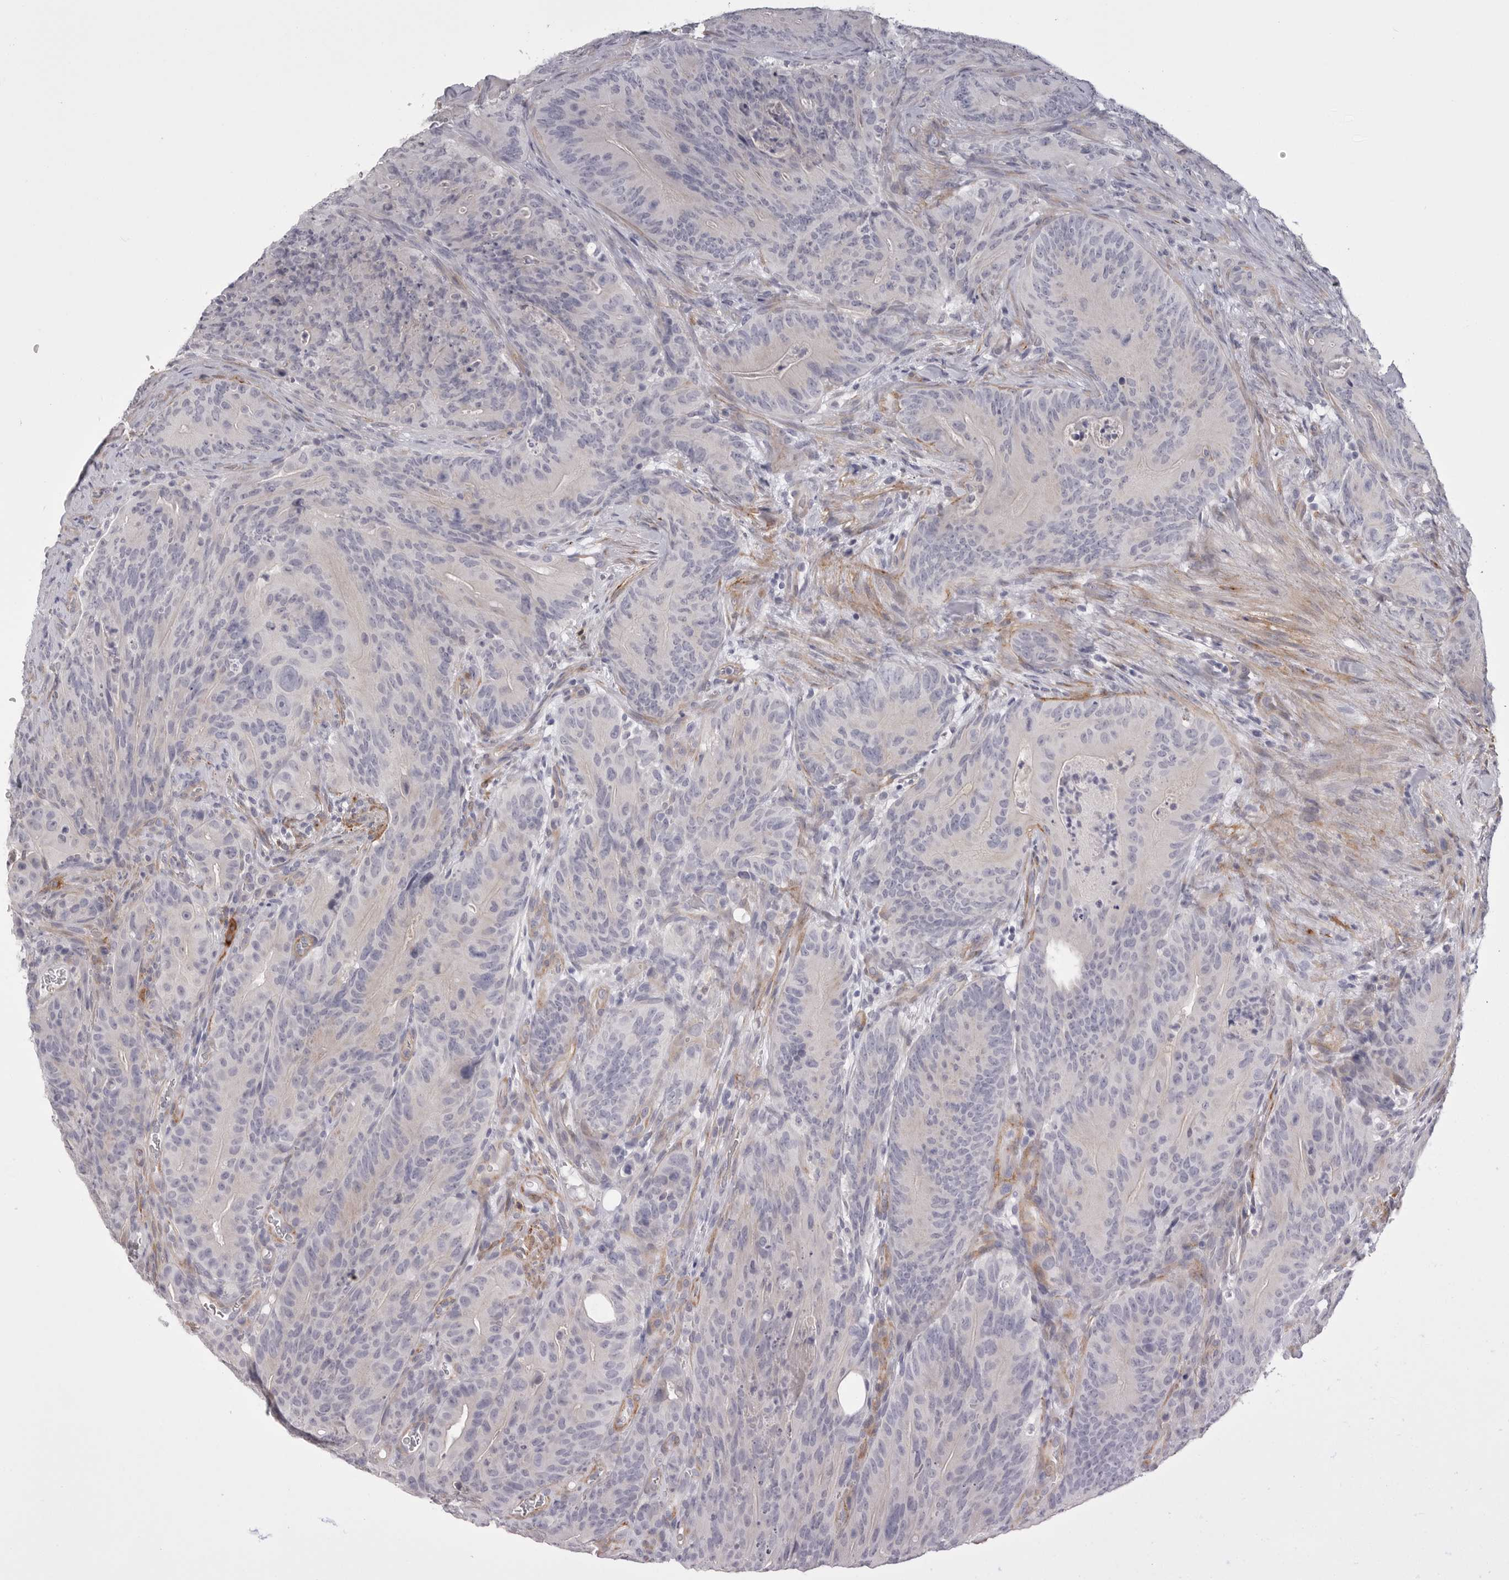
{"staining": {"intensity": "negative", "quantity": "none", "location": "none"}, "tissue": "colorectal cancer", "cell_type": "Tumor cells", "image_type": "cancer", "snomed": [{"axis": "morphology", "description": "Normal tissue, NOS"}, {"axis": "topography", "description": "Colon"}], "caption": "The photomicrograph exhibits no significant expression in tumor cells of colorectal cancer.", "gene": "AKAP12", "patient": {"sex": "female", "age": 82}}